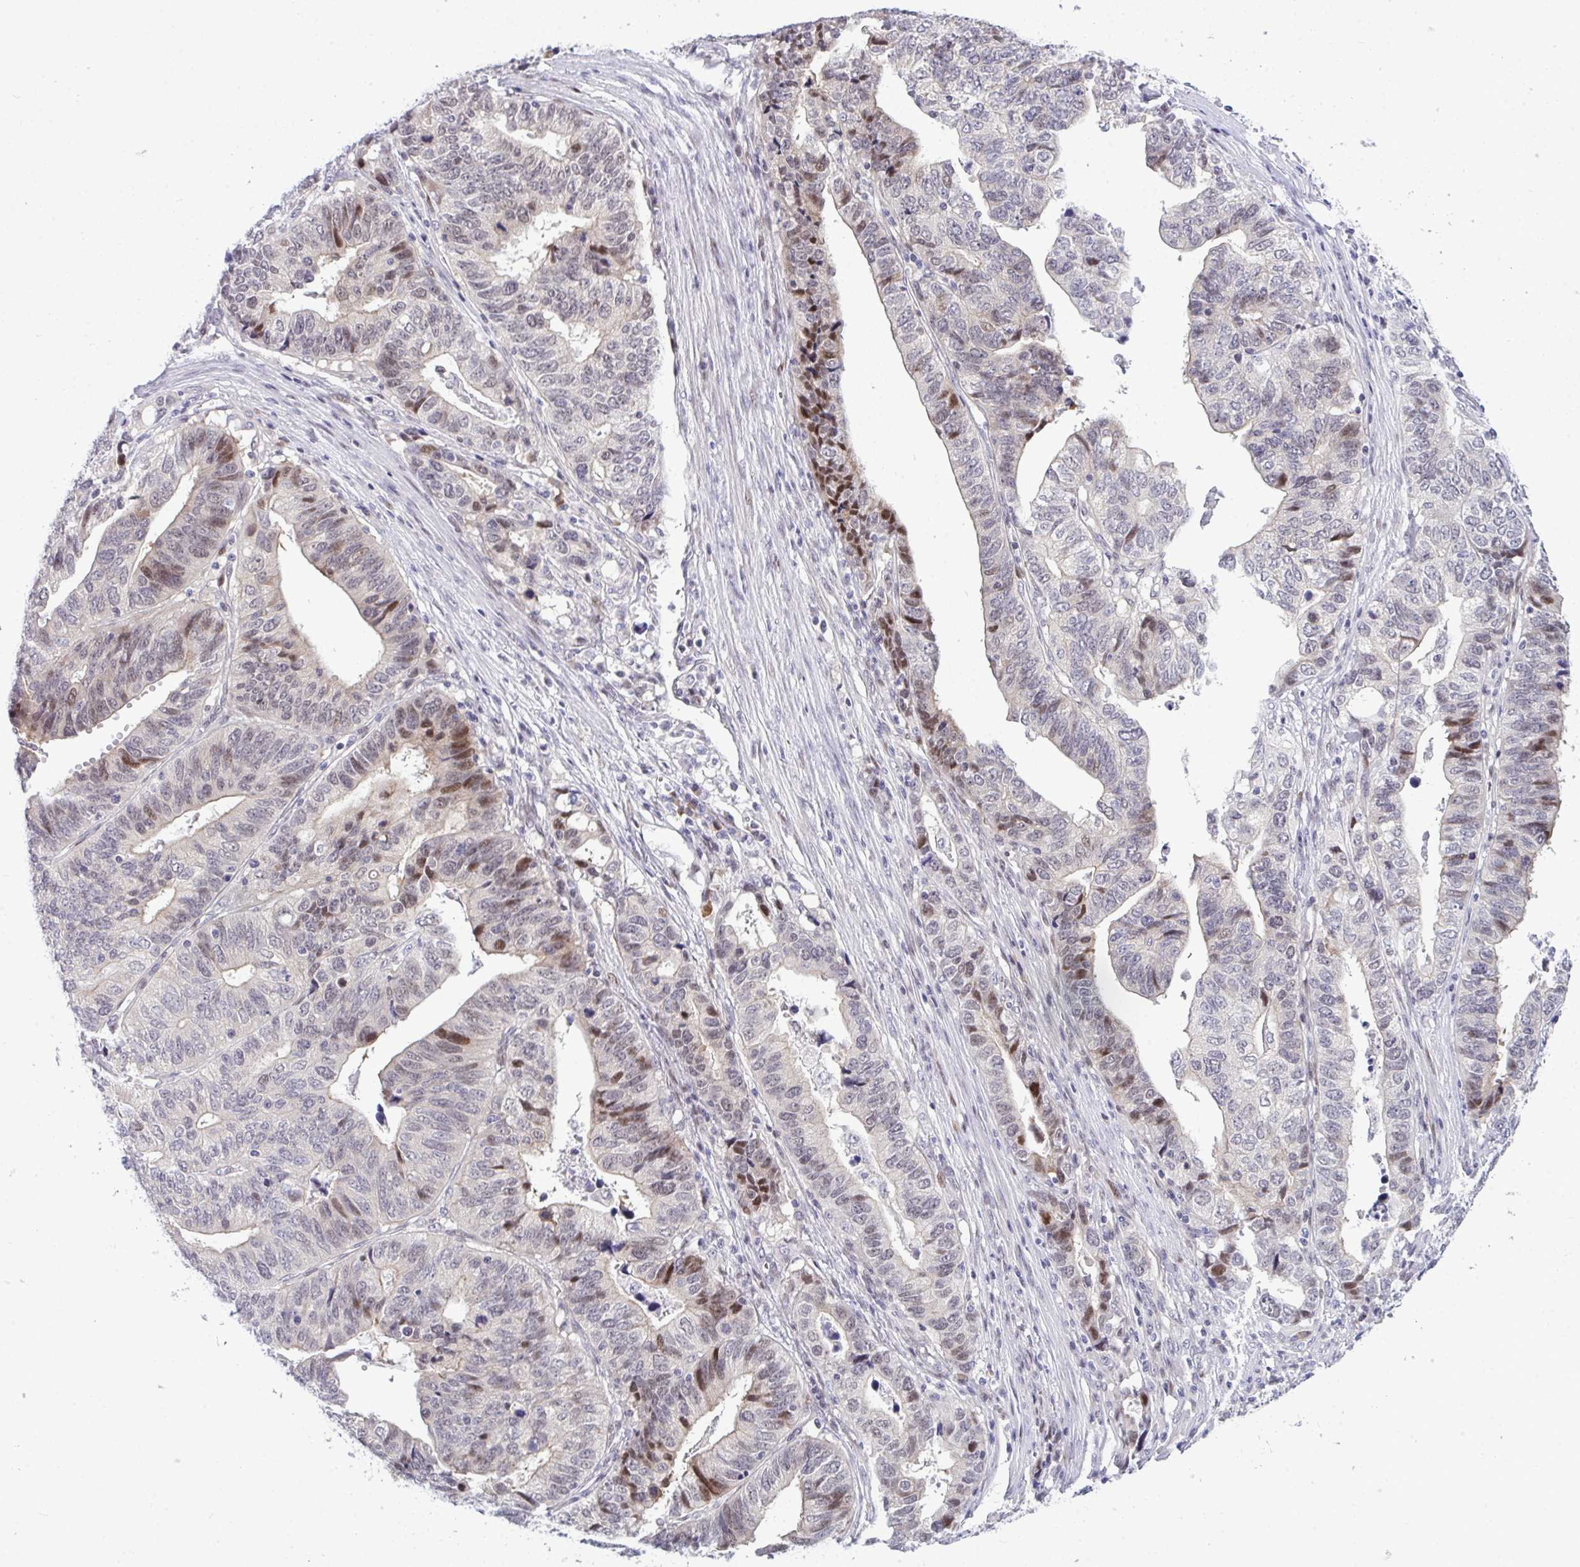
{"staining": {"intensity": "moderate", "quantity": "<25%", "location": "nuclear"}, "tissue": "stomach cancer", "cell_type": "Tumor cells", "image_type": "cancer", "snomed": [{"axis": "morphology", "description": "Adenocarcinoma, NOS"}, {"axis": "topography", "description": "Stomach, upper"}], "caption": "Adenocarcinoma (stomach) was stained to show a protein in brown. There is low levels of moderate nuclear positivity in about <25% of tumor cells. Nuclei are stained in blue.", "gene": "TAB1", "patient": {"sex": "female", "age": 67}}